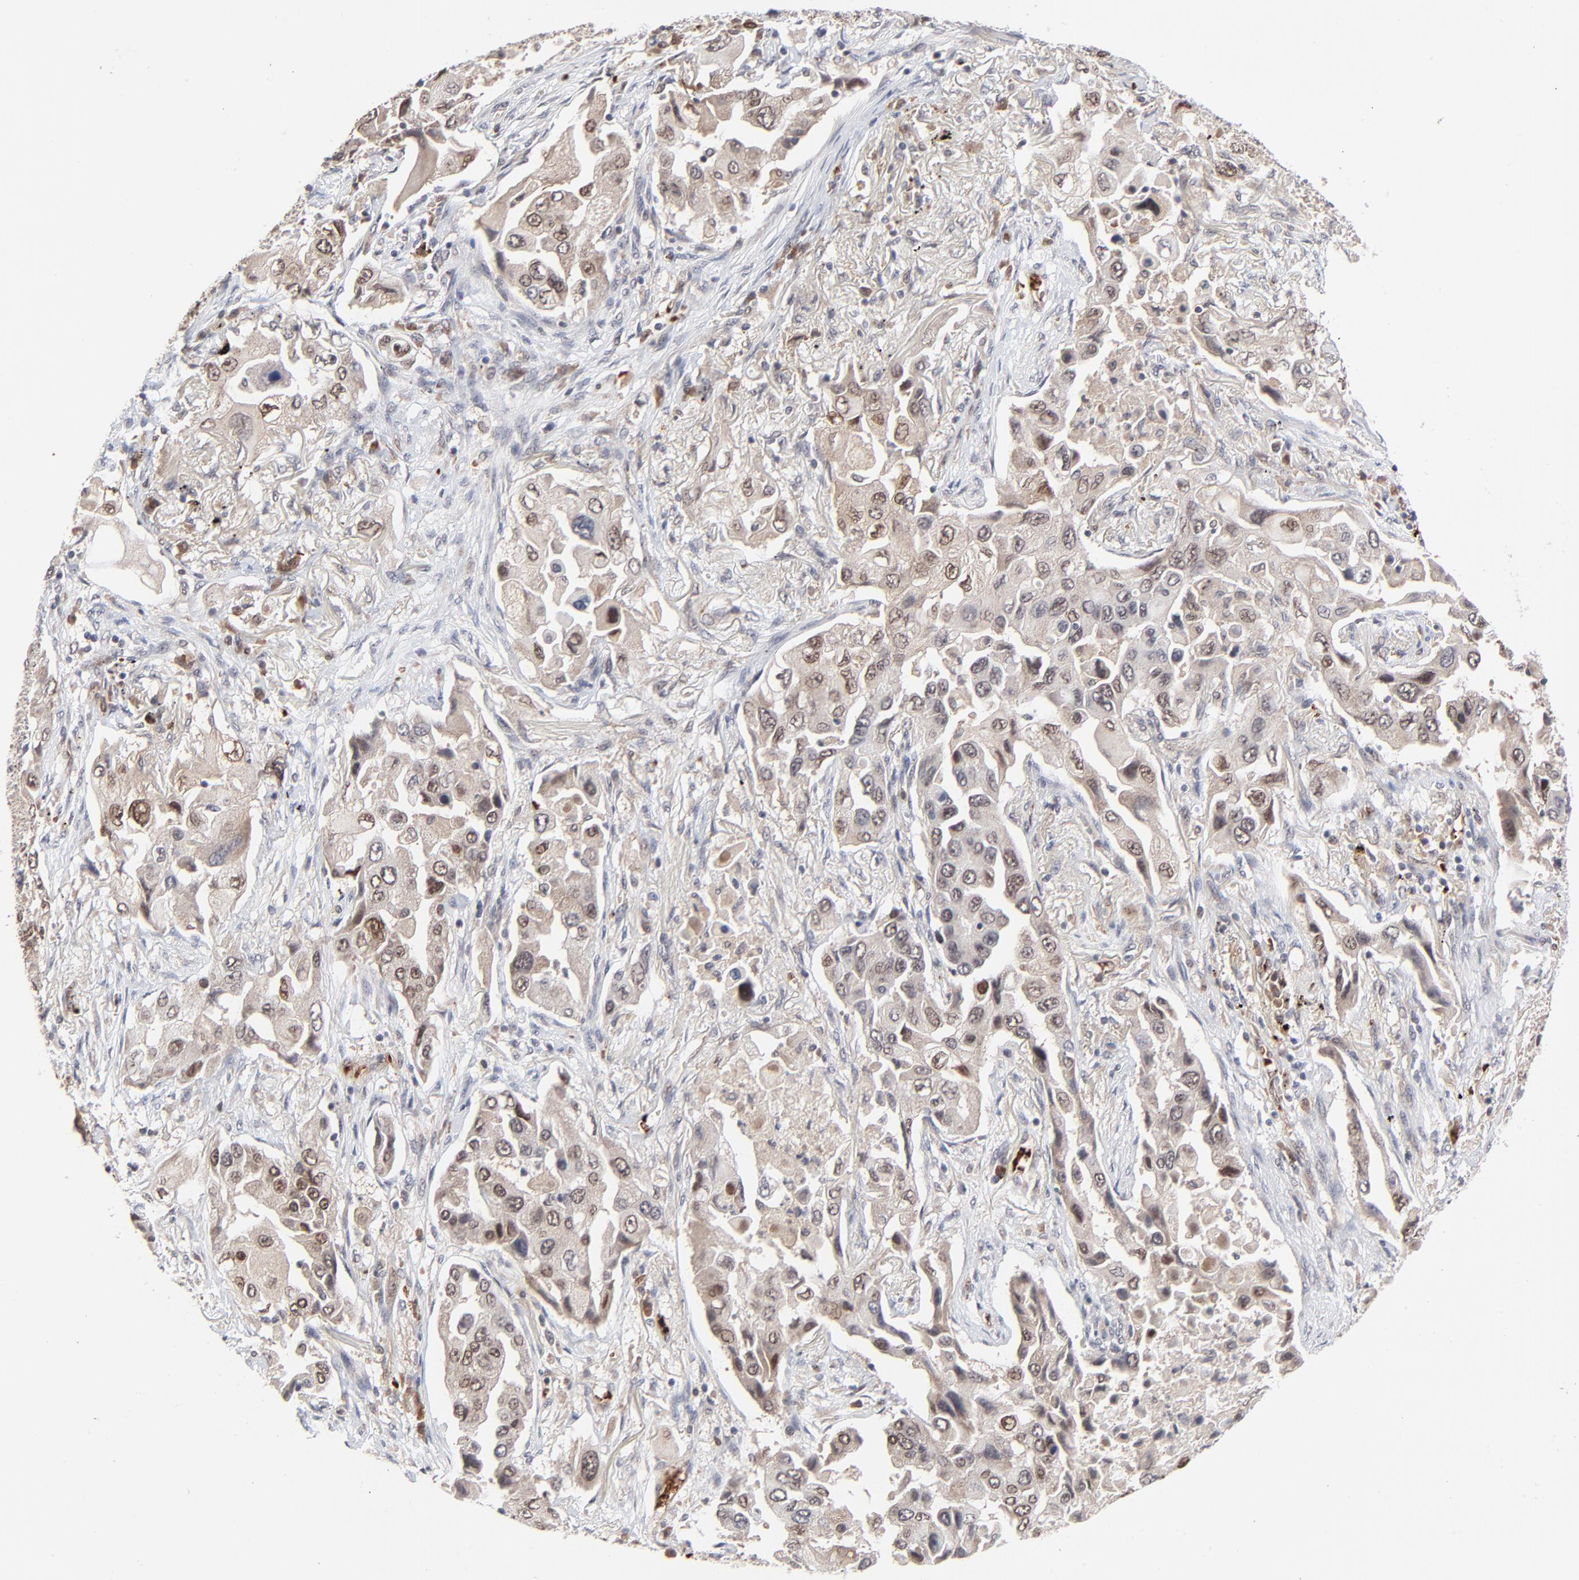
{"staining": {"intensity": "weak", "quantity": ">75%", "location": "cytoplasmic/membranous"}, "tissue": "lung cancer", "cell_type": "Tumor cells", "image_type": "cancer", "snomed": [{"axis": "morphology", "description": "Adenocarcinoma, NOS"}, {"axis": "topography", "description": "Lung"}], "caption": "About >75% of tumor cells in human adenocarcinoma (lung) show weak cytoplasmic/membranous protein positivity as visualized by brown immunohistochemical staining.", "gene": "CASP10", "patient": {"sex": "female", "age": 65}}